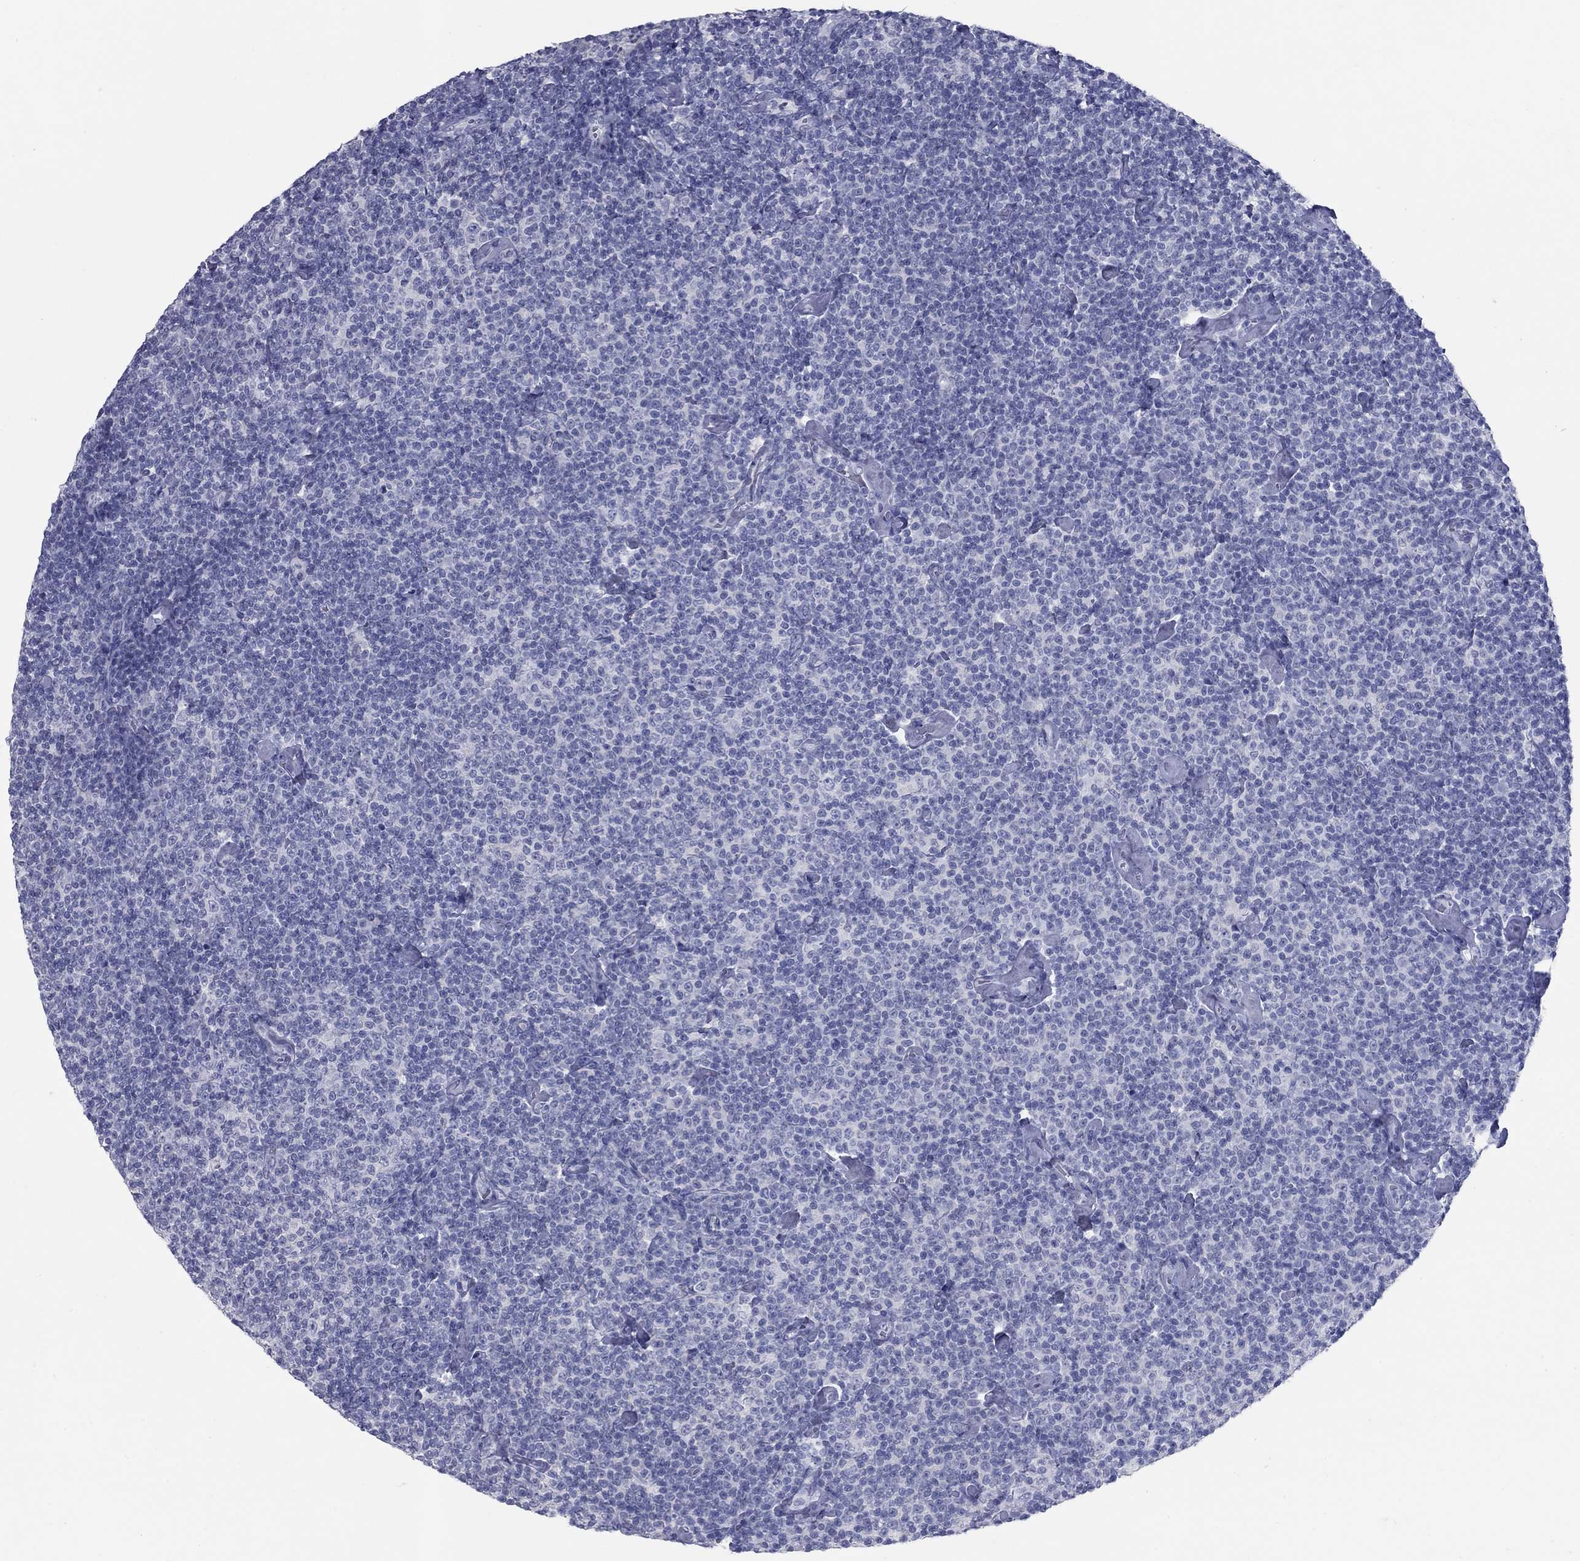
{"staining": {"intensity": "negative", "quantity": "none", "location": "none"}, "tissue": "lymphoma", "cell_type": "Tumor cells", "image_type": "cancer", "snomed": [{"axis": "morphology", "description": "Malignant lymphoma, non-Hodgkin's type, Low grade"}, {"axis": "topography", "description": "Lymph node"}], "caption": "Photomicrograph shows no significant protein staining in tumor cells of malignant lymphoma, non-Hodgkin's type (low-grade). (DAB immunohistochemistry with hematoxylin counter stain).", "gene": "KIRREL2", "patient": {"sex": "male", "age": 81}}